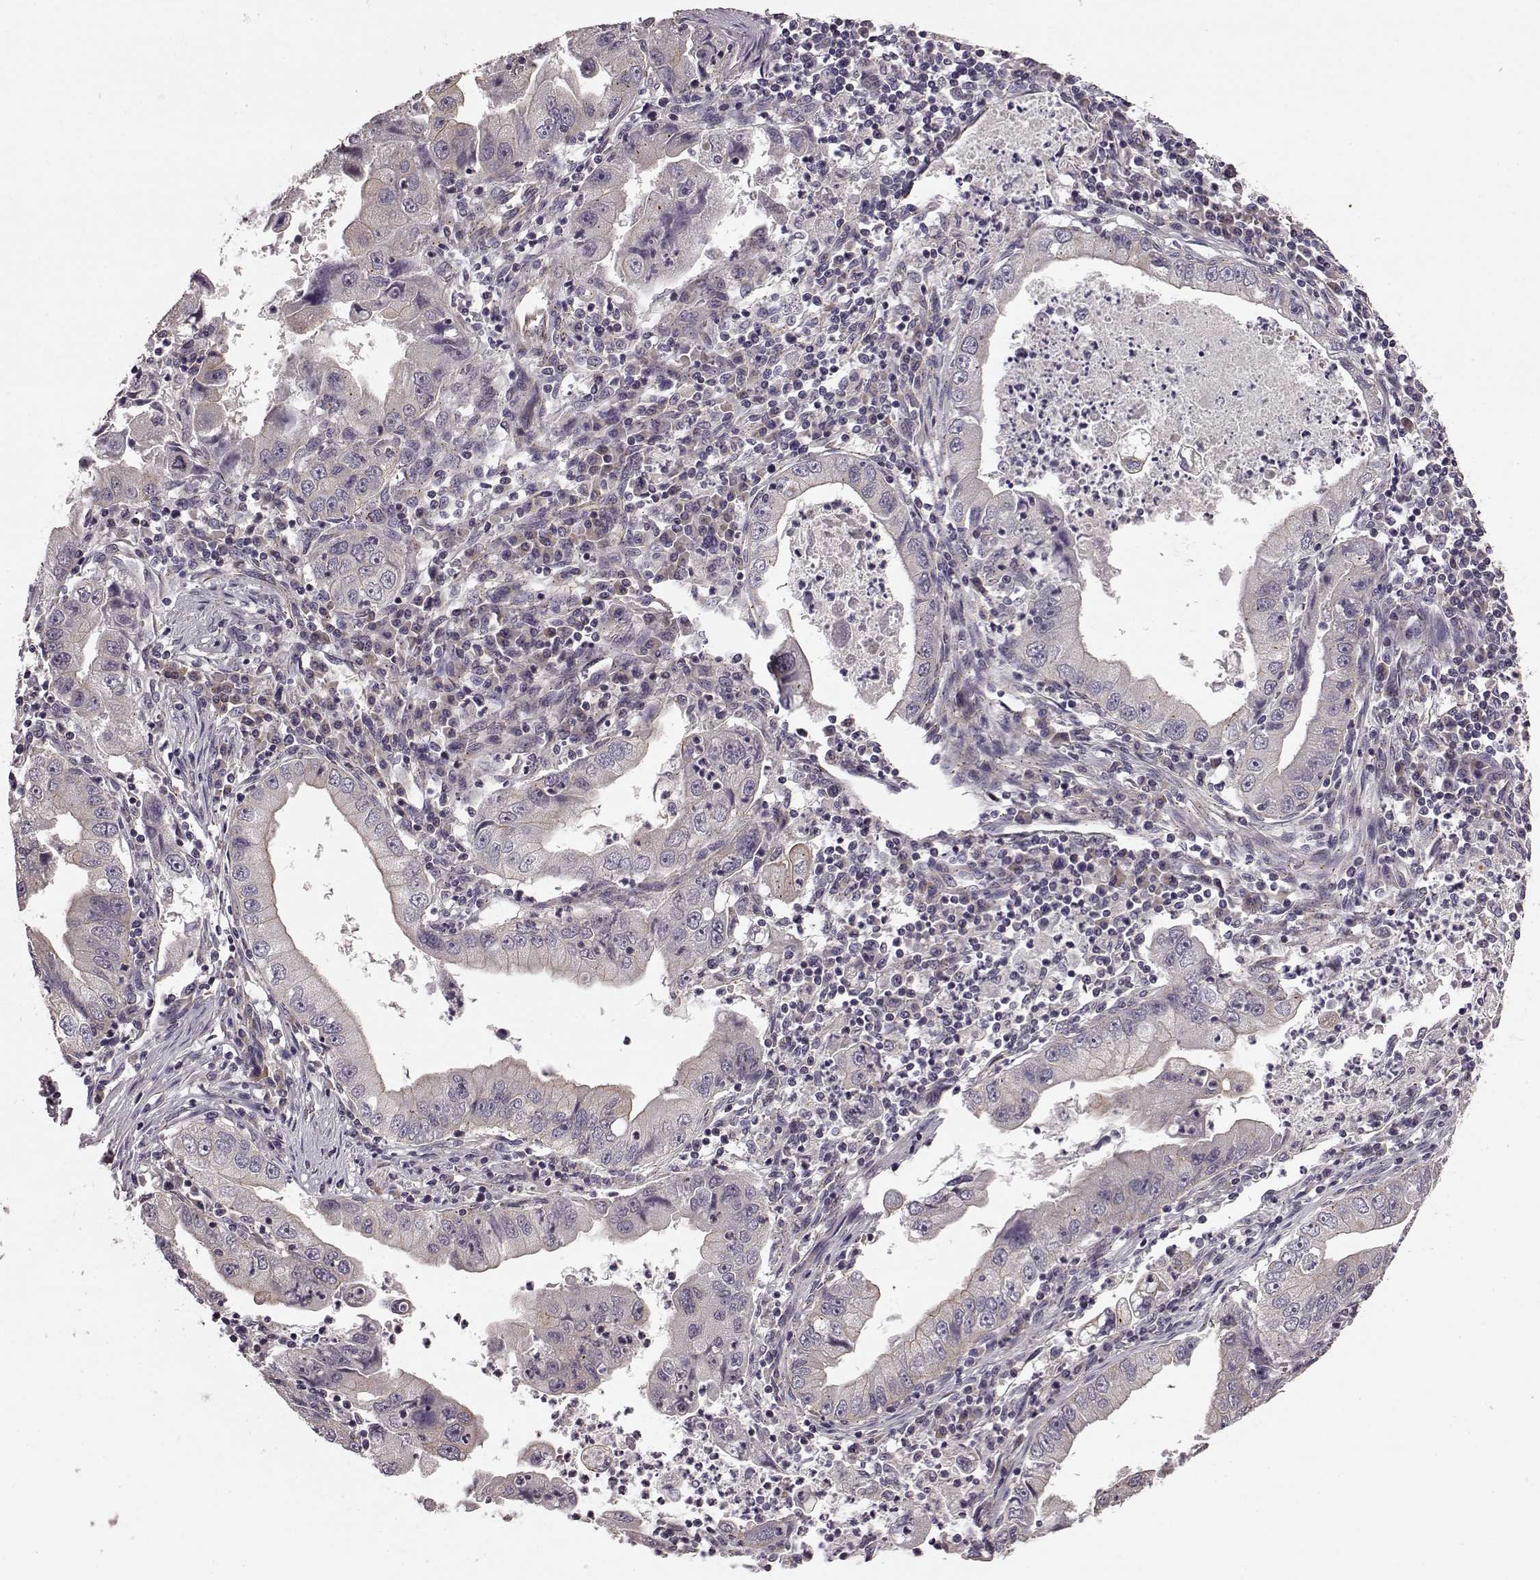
{"staining": {"intensity": "negative", "quantity": "none", "location": "none"}, "tissue": "stomach cancer", "cell_type": "Tumor cells", "image_type": "cancer", "snomed": [{"axis": "morphology", "description": "Adenocarcinoma, NOS"}, {"axis": "topography", "description": "Stomach"}], "caption": "High power microscopy micrograph of an immunohistochemistry micrograph of stomach cancer (adenocarcinoma), revealing no significant positivity in tumor cells.", "gene": "NTF3", "patient": {"sex": "male", "age": 76}}